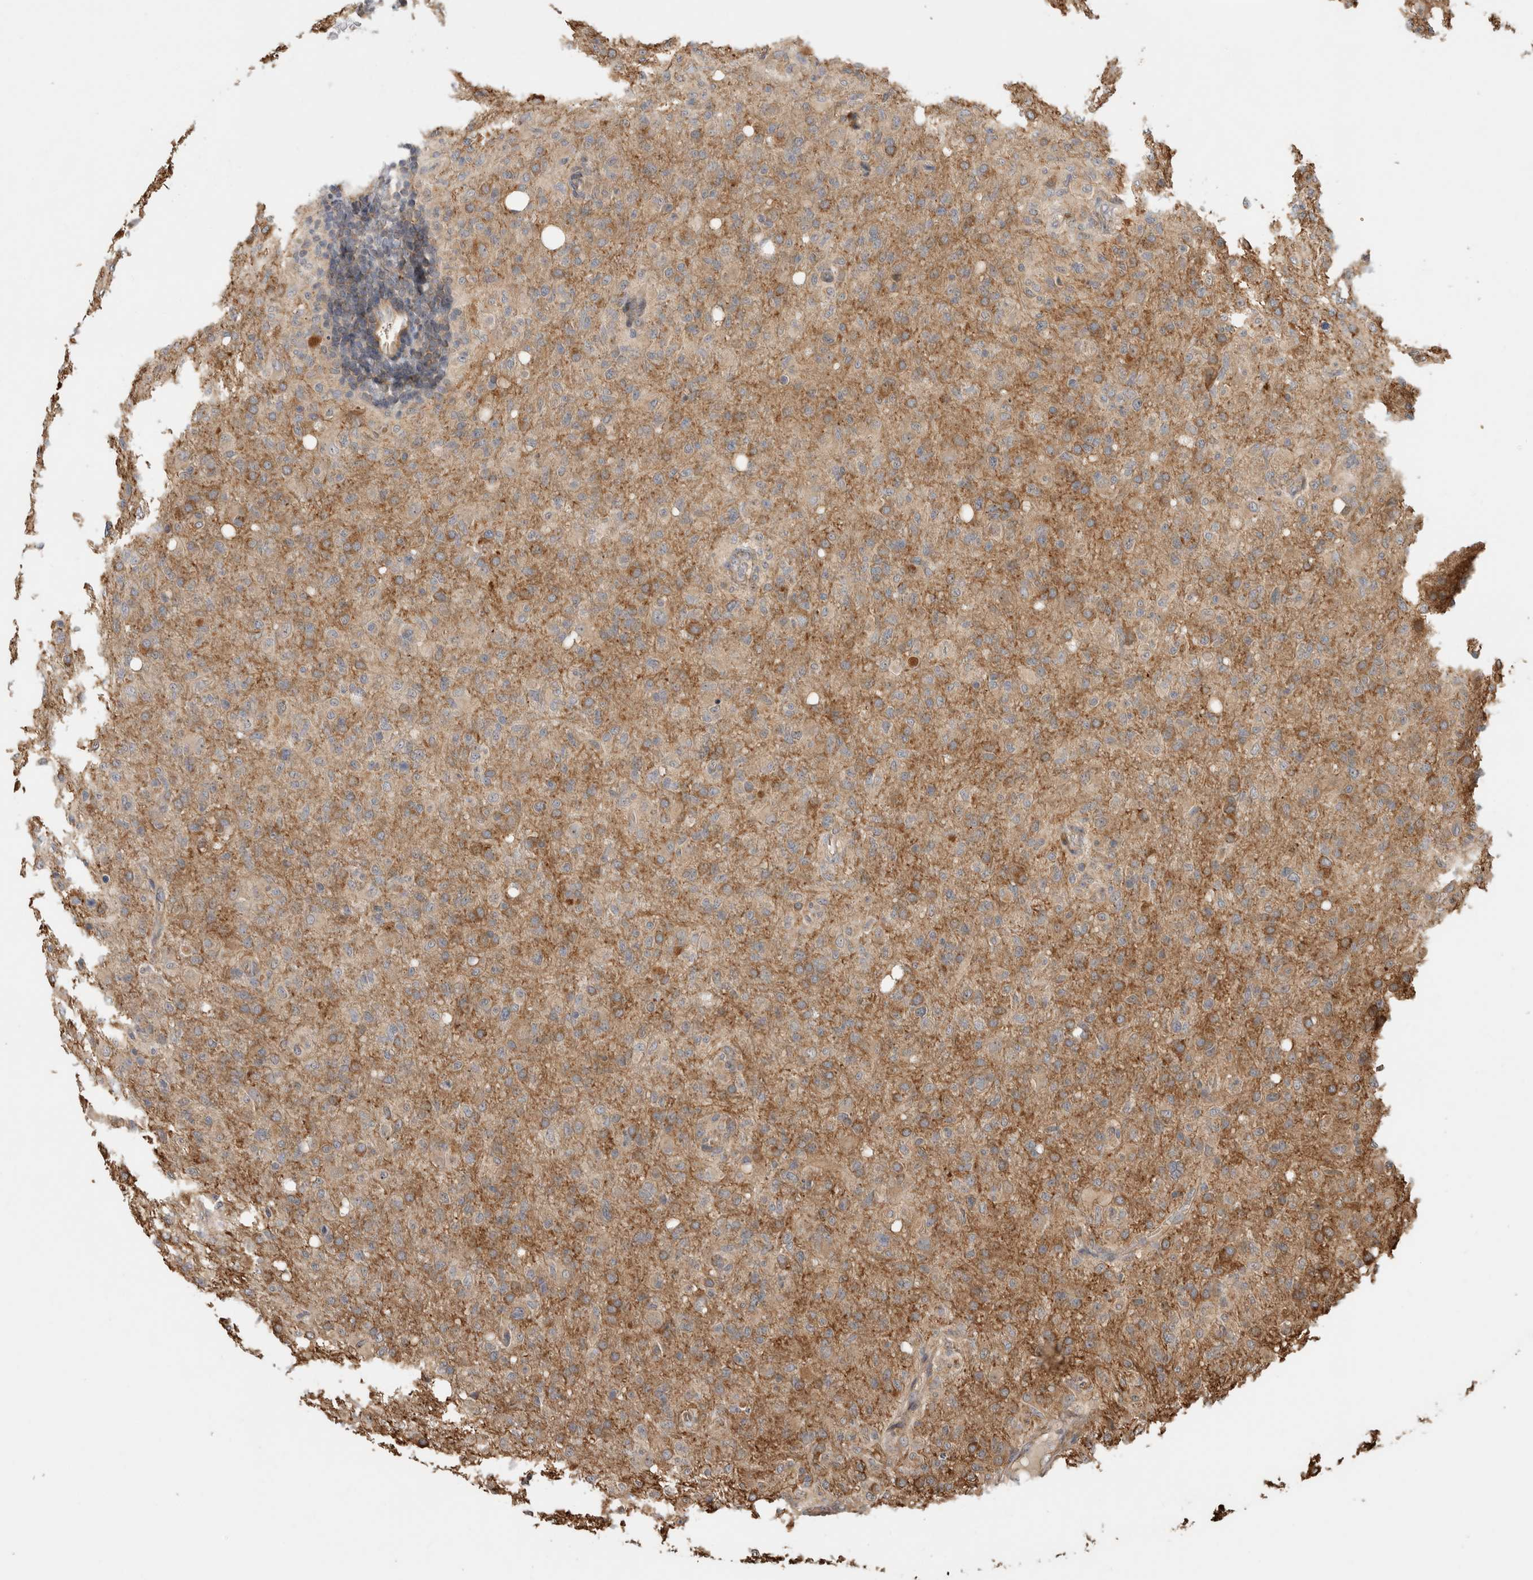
{"staining": {"intensity": "moderate", "quantity": "25%-75%", "location": "cytoplasmic/membranous"}, "tissue": "glioma", "cell_type": "Tumor cells", "image_type": "cancer", "snomed": [{"axis": "morphology", "description": "Glioma, malignant, High grade"}, {"axis": "topography", "description": "Brain"}], "caption": "Malignant high-grade glioma stained with a brown dye exhibits moderate cytoplasmic/membranous positive staining in about 25%-75% of tumor cells.", "gene": "PCDHB15", "patient": {"sex": "female", "age": 57}}